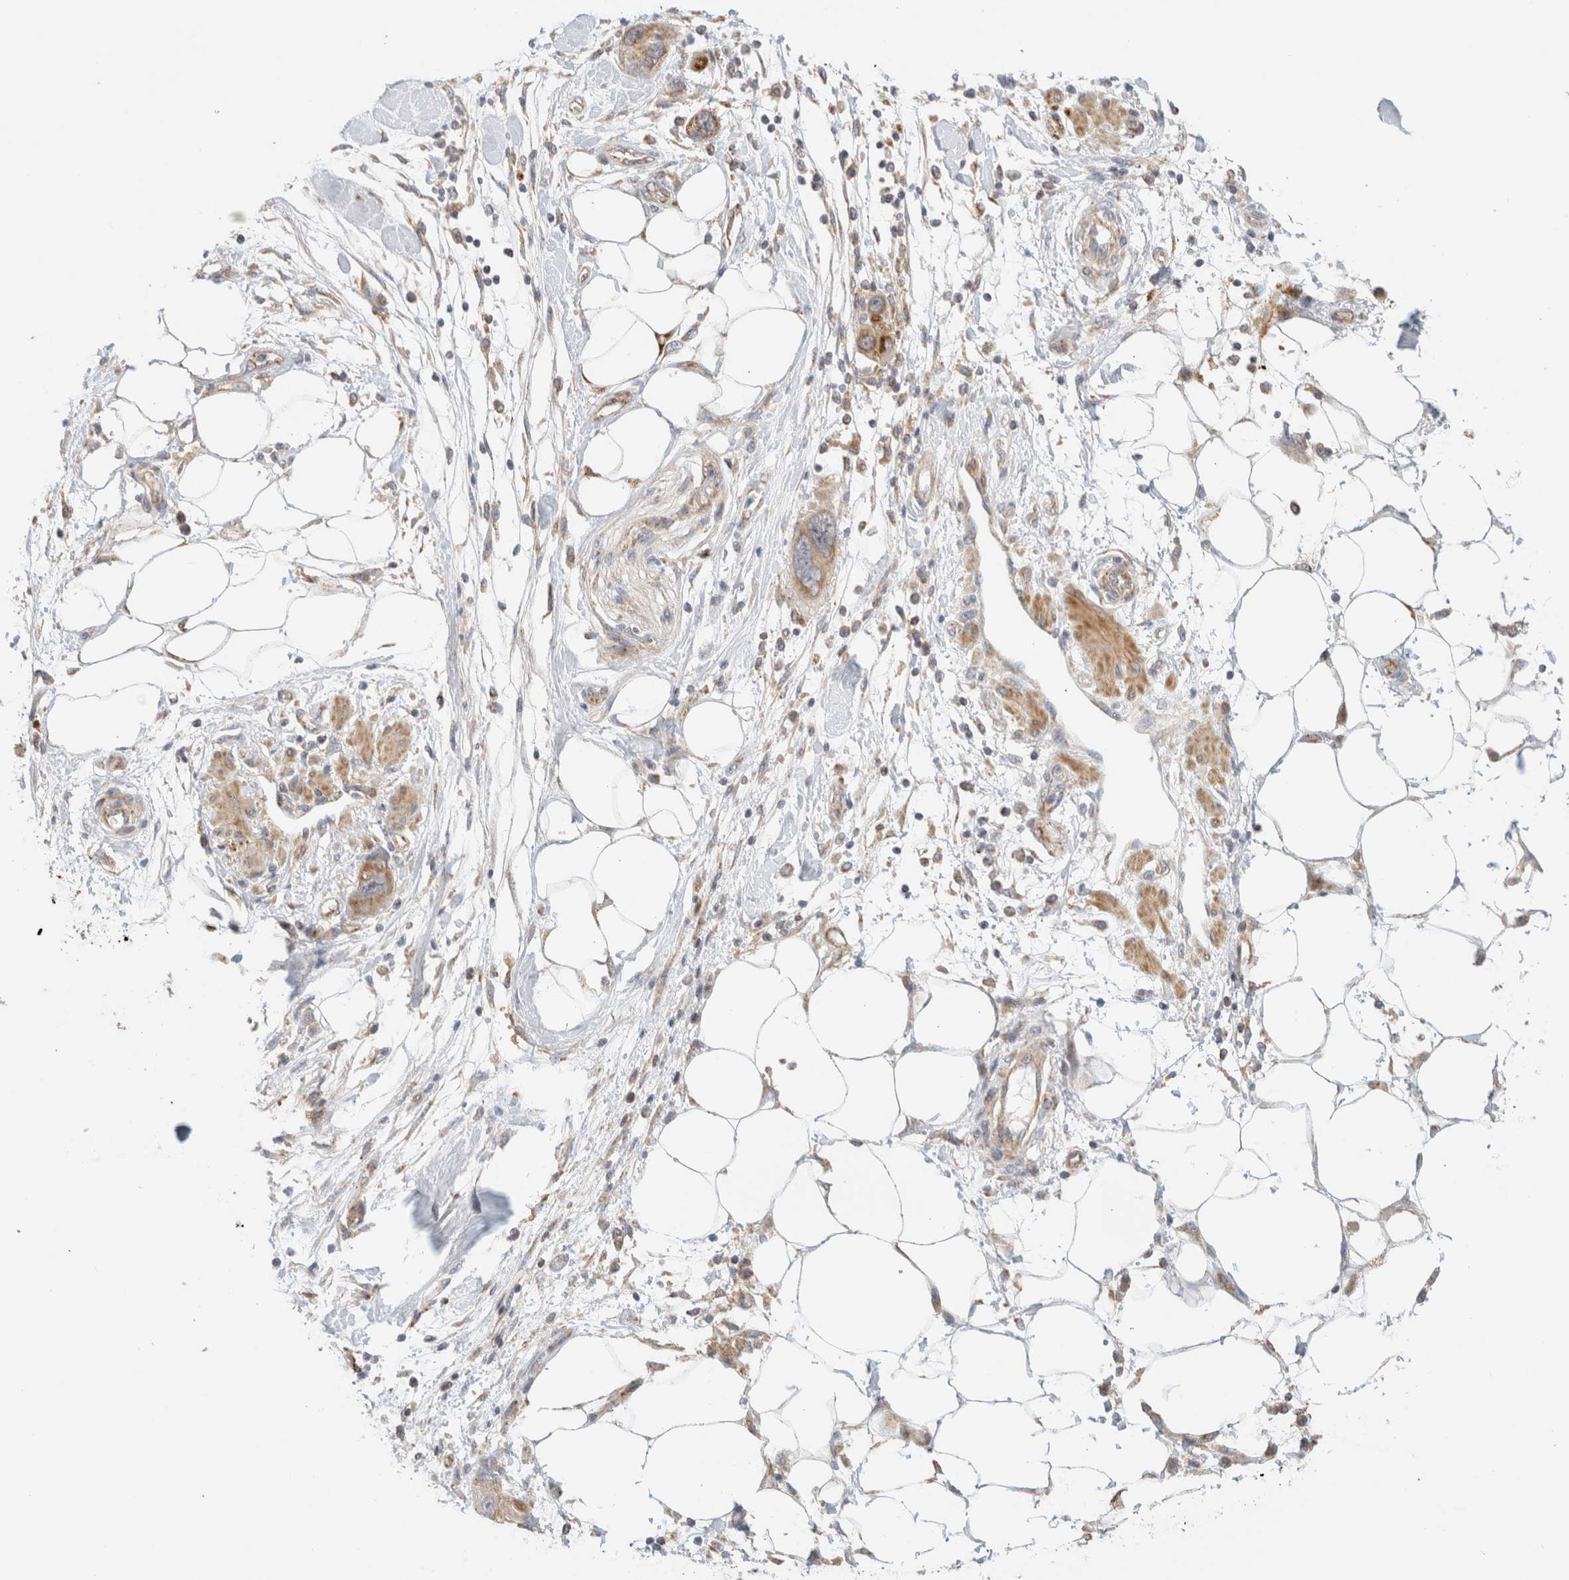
{"staining": {"intensity": "strong", "quantity": "25%-75%", "location": "cytoplasmic/membranous"}, "tissue": "pancreatic cancer", "cell_type": "Tumor cells", "image_type": "cancer", "snomed": [{"axis": "morphology", "description": "Normal tissue, NOS"}, {"axis": "morphology", "description": "Adenocarcinoma, NOS"}, {"axis": "topography", "description": "Pancreas"}], "caption": "Protein analysis of pancreatic cancer tissue reveals strong cytoplasmic/membranous positivity in approximately 25%-75% of tumor cells.", "gene": "MRM3", "patient": {"sex": "female", "age": 71}}